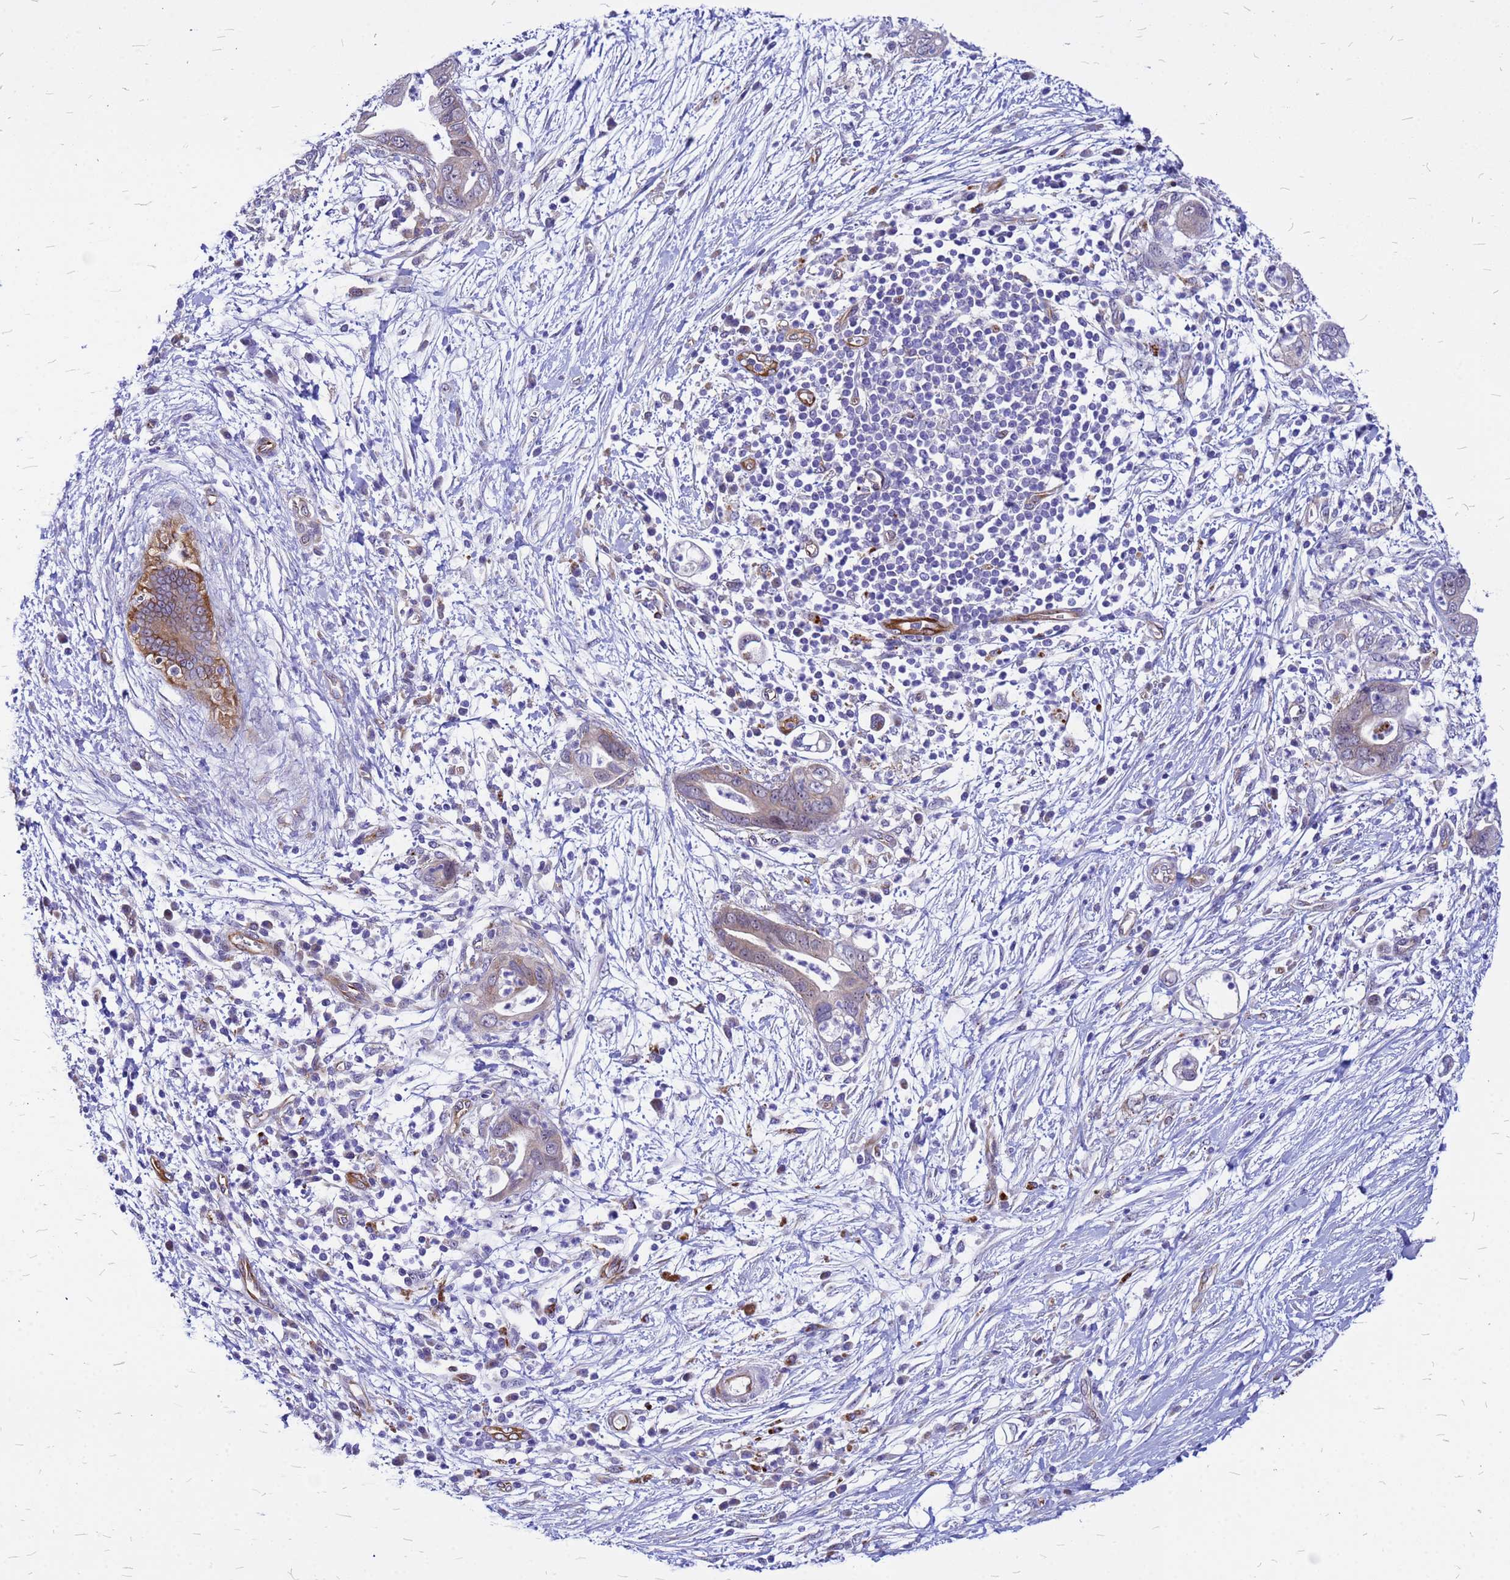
{"staining": {"intensity": "weak", "quantity": "25%-75%", "location": "cytoplasmic/membranous"}, "tissue": "pancreatic cancer", "cell_type": "Tumor cells", "image_type": "cancer", "snomed": [{"axis": "morphology", "description": "Adenocarcinoma, NOS"}, {"axis": "topography", "description": "Pancreas"}], "caption": "Brown immunohistochemical staining in human adenocarcinoma (pancreatic) shows weak cytoplasmic/membranous expression in approximately 25%-75% of tumor cells.", "gene": "NOSTRIN", "patient": {"sex": "male", "age": 75}}